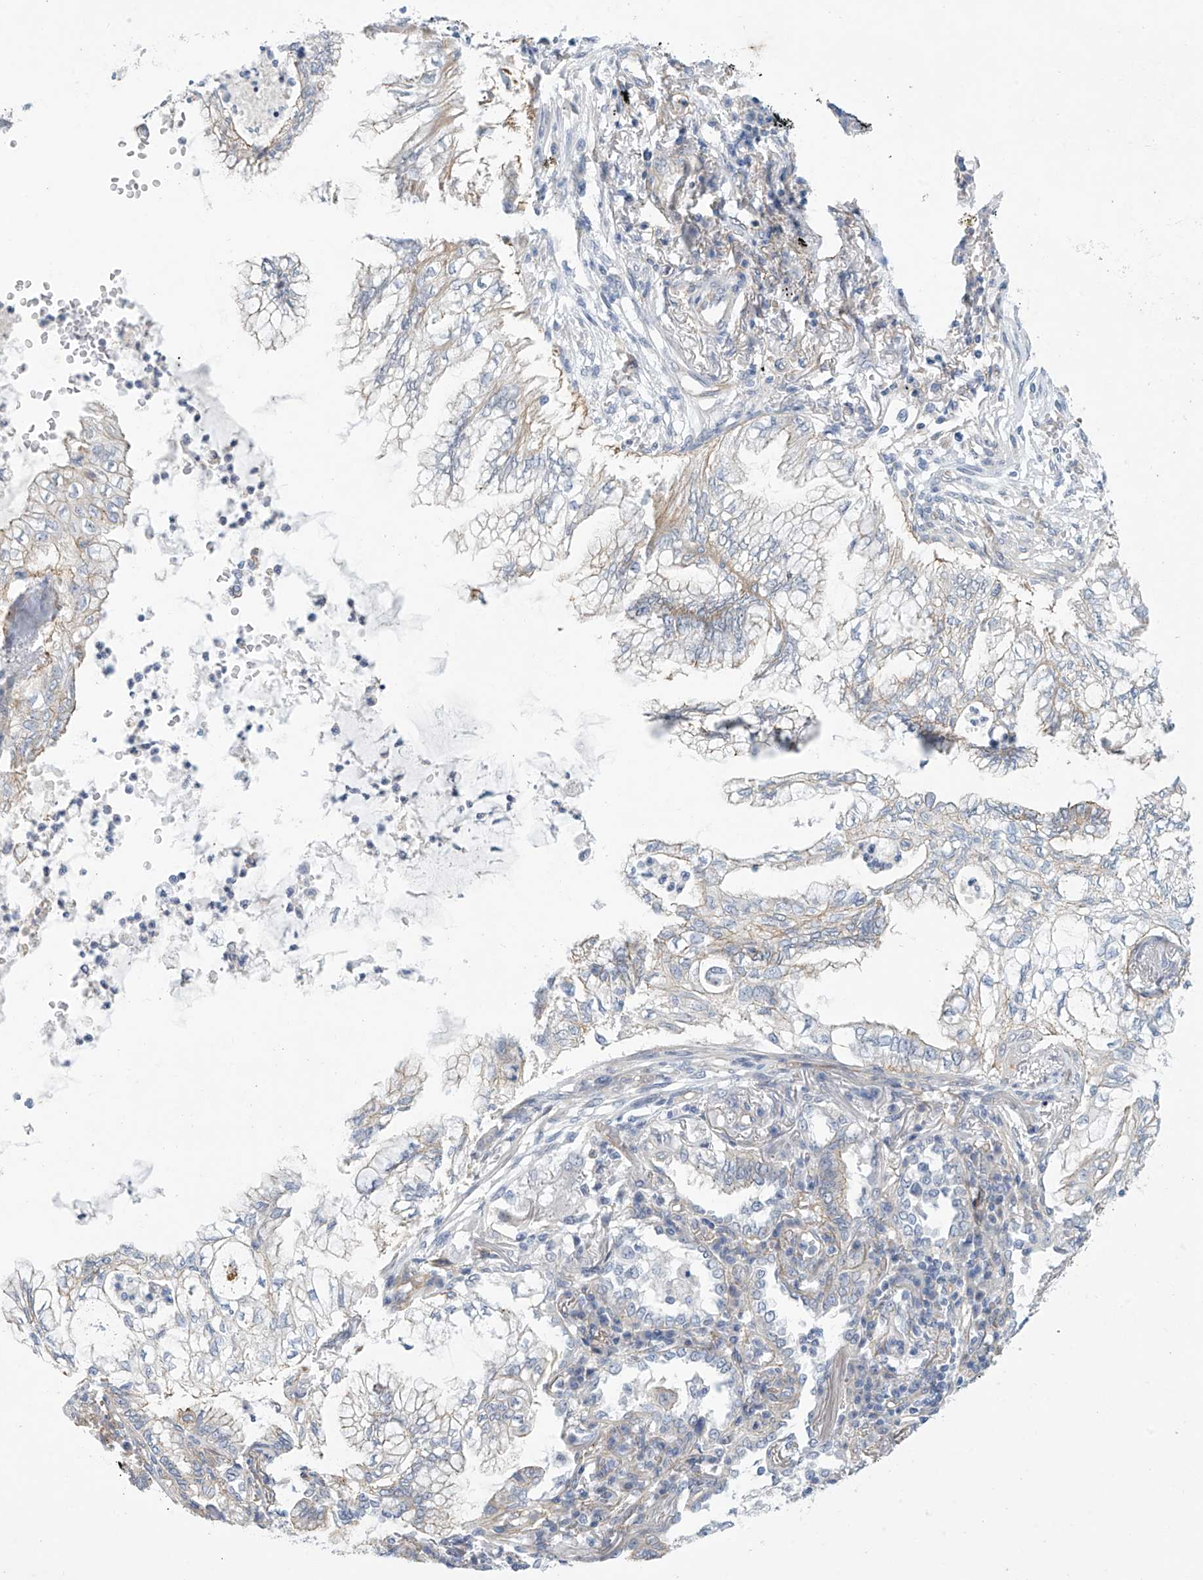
{"staining": {"intensity": "negative", "quantity": "none", "location": "none"}, "tissue": "lung cancer", "cell_type": "Tumor cells", "image_type": "cancer", "snomed": [{"axis": "morphology", "description": "Adenocarcinoma, NOS"}, {"axis": "topography", "description": "Lung"}], "caption": "Lung cancer (adenocarcinoma) was stained to show a protein in brown. There is no significant positivity in tumor cells. (DAB (3,3'-diaminobenzidine) immunohistochemistry with hematoxylin counter stain).", "gene": "ABHD13", "patient": {"sex": "female", "age": 70}}